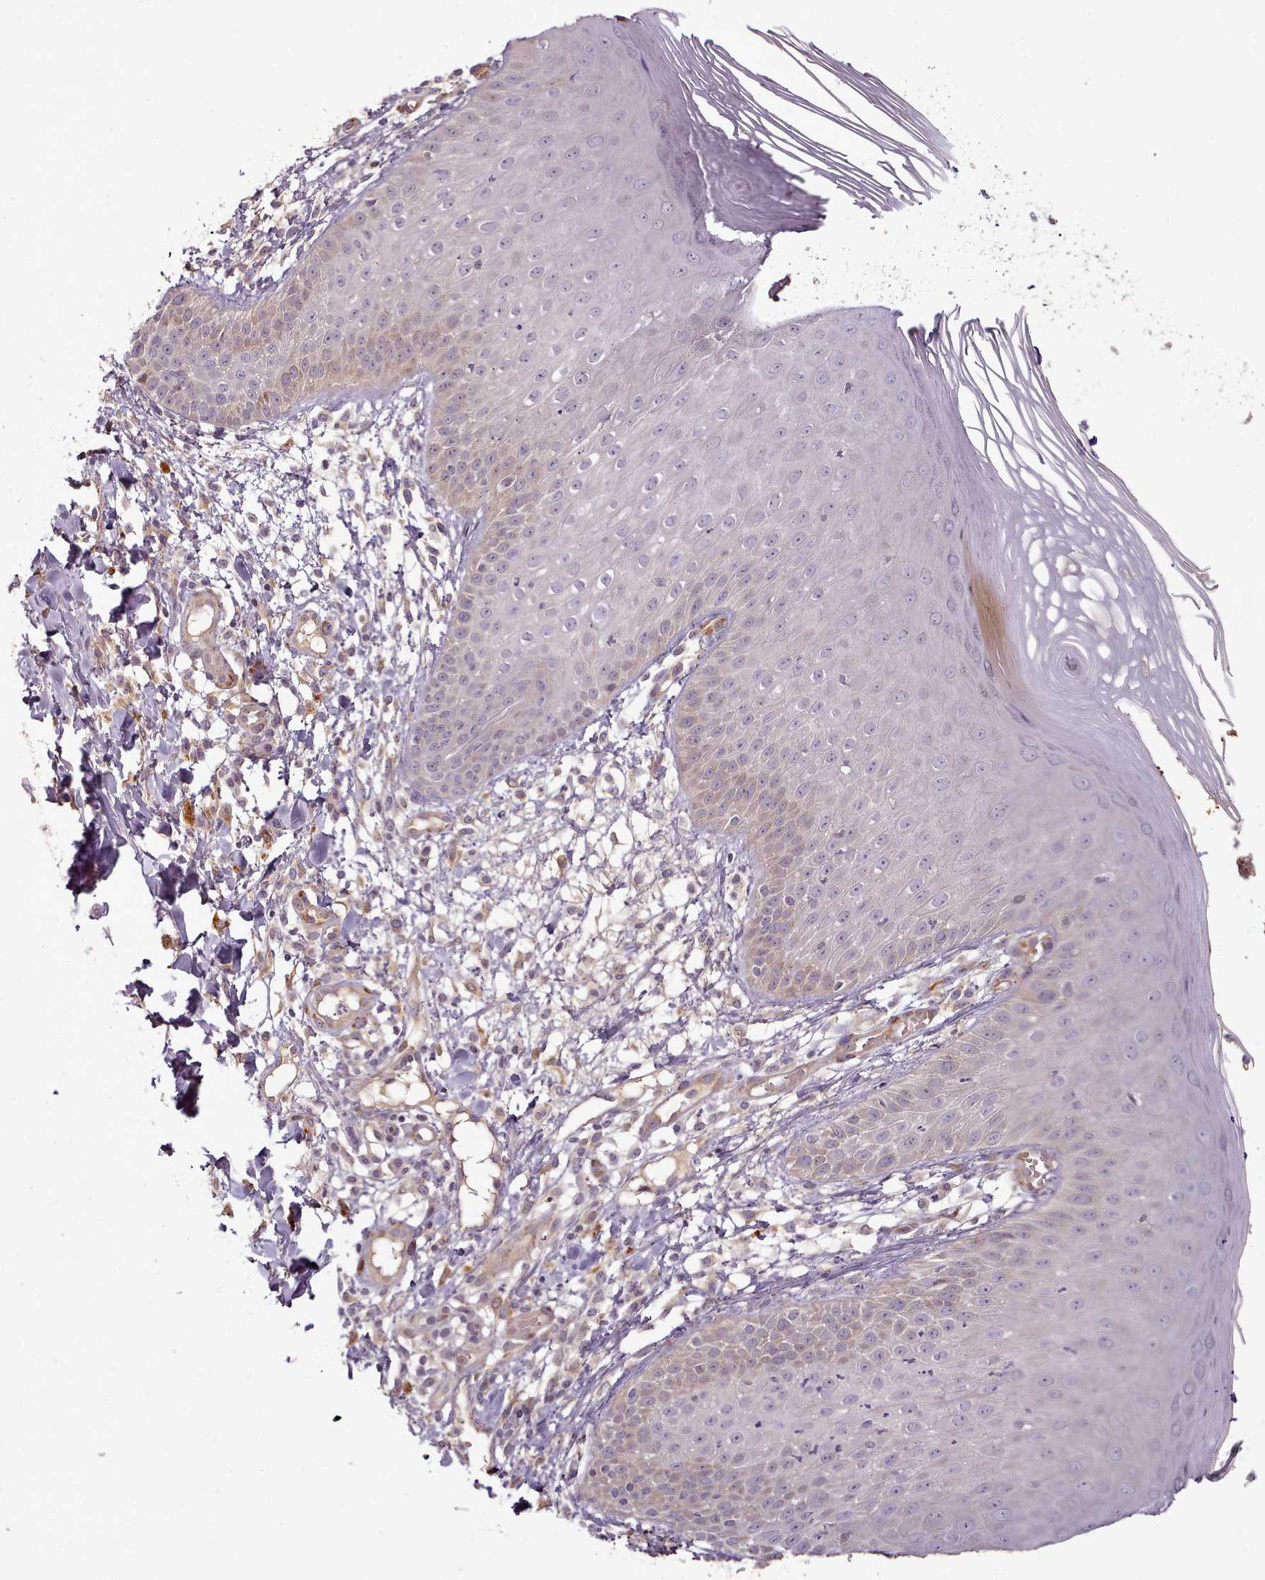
{"staining": {"intensity": "weak", "quantity": "<25%", "location": "cytoplasmic/membranous"}, "tissue": "skin", "cell_type": "Epidermal cells", "image_type": "normal", "snomed": [{"axis": "morphology", "description": "Normal tissue, NOS"}, {"axis": "morphology", "description": "Inflammation, NOS"}, {"axis": "topography", "description": "Soft tissue"}, {"axis": "topography", "description": "Anal"}], "caption": "This is an immunohistochemistry histopathology image of normal human skin. There is no positivity in epidermal cells.", "gene": "C1QTNF5", "patient": {"sex": "female", "age": 15}}